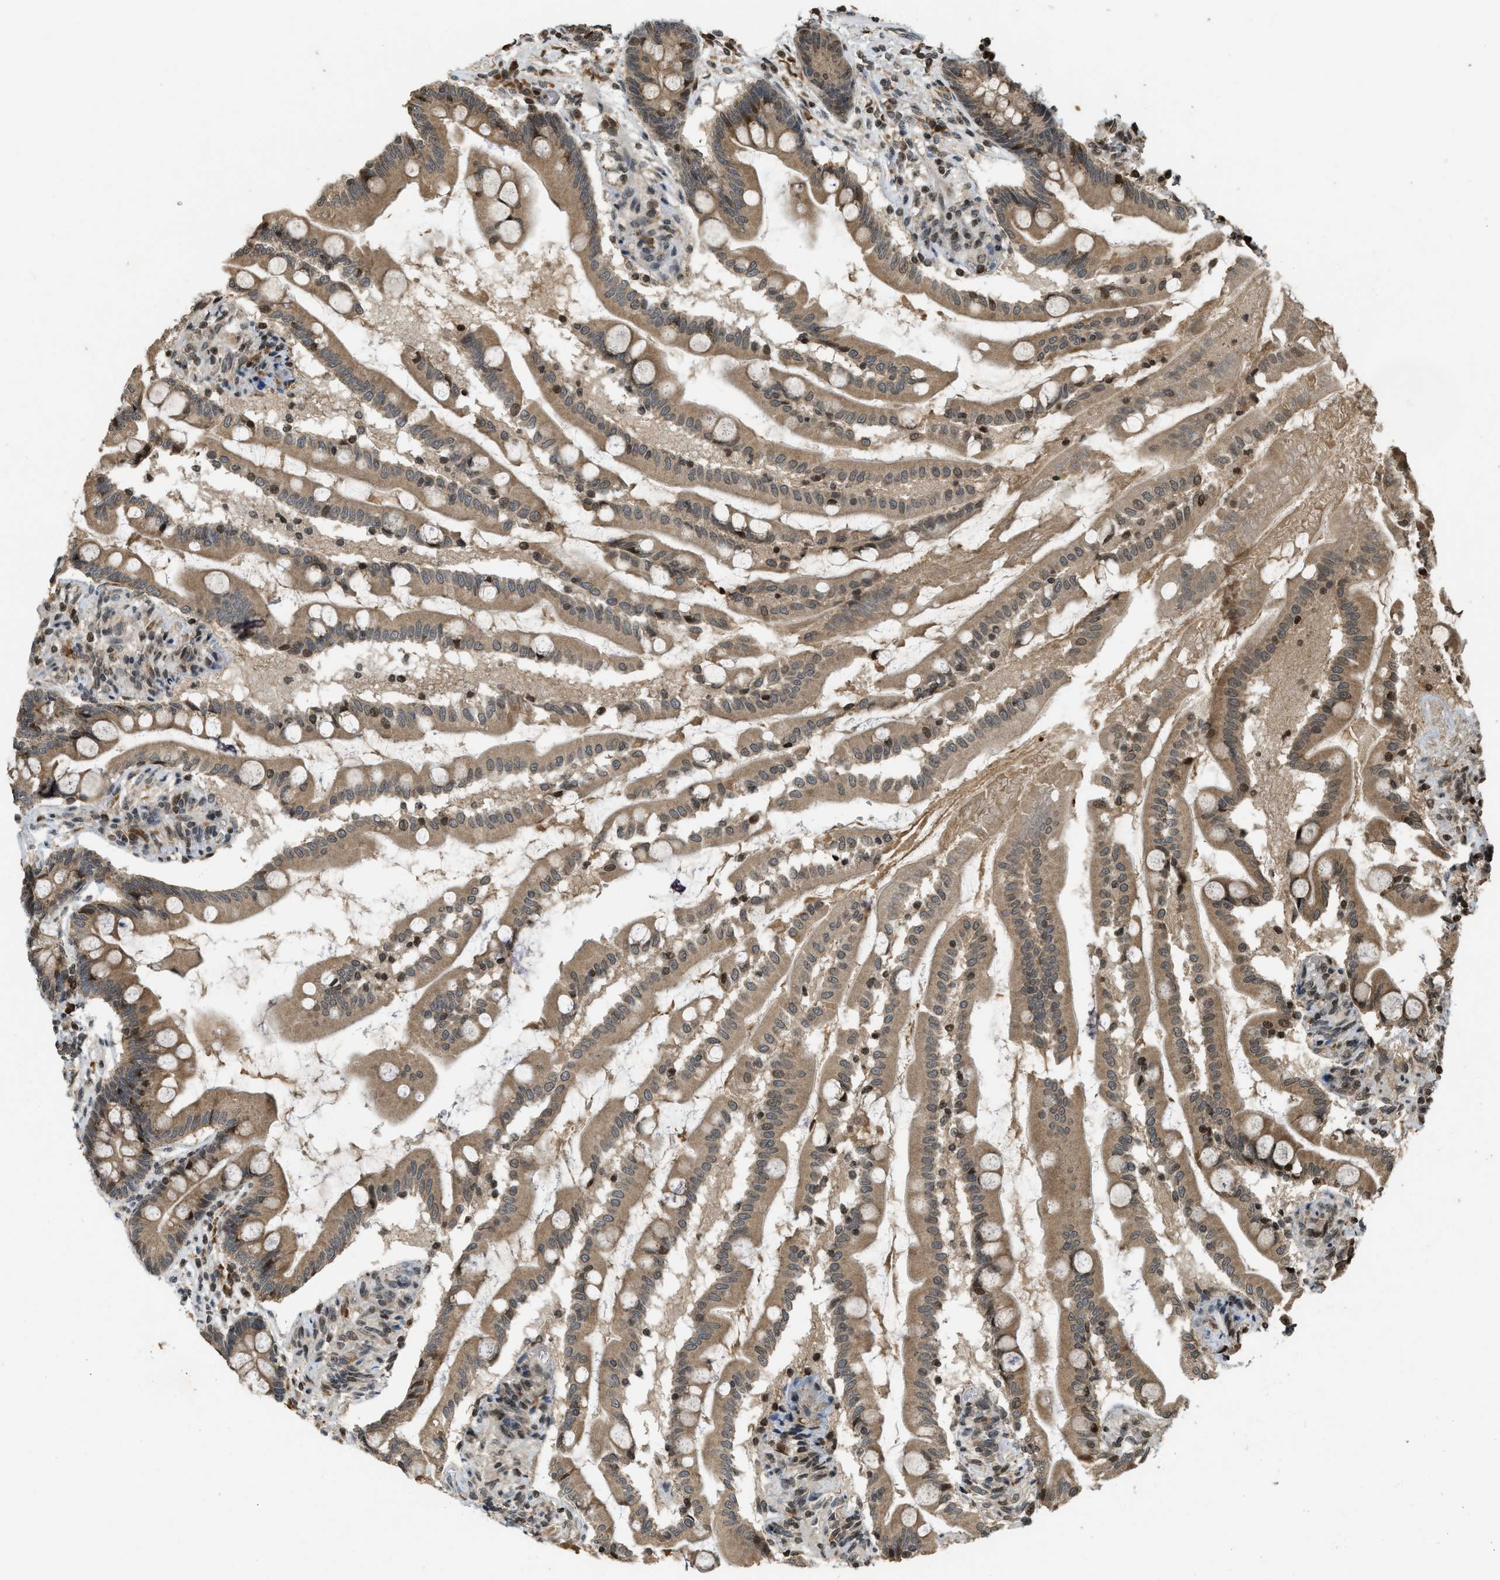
{"staining": {"intensity": "moderate", "quantity": ">75%", "location": "cytoplasmic/membranous"}, "tissue": "small intestine", "cell_type": "Glandular cells", "image_type": "normal", "snomed": [{"axis": "morphology", "description": "Normal tissue, NOS"}, {"axis": "topography", "description": "Small intestine"}], "caption": "Protein expression analysis of normal small intestine demonstrates moderate cytoplasmic/membranous positivity in approximately >75% of glandular cells. (Stains: DAB in brown, nuclei in blue, Microscopy: brightfield microscopy at high magnification).", "gene": "SIAH1", "patient": {"sex": "female", "age": 56}}